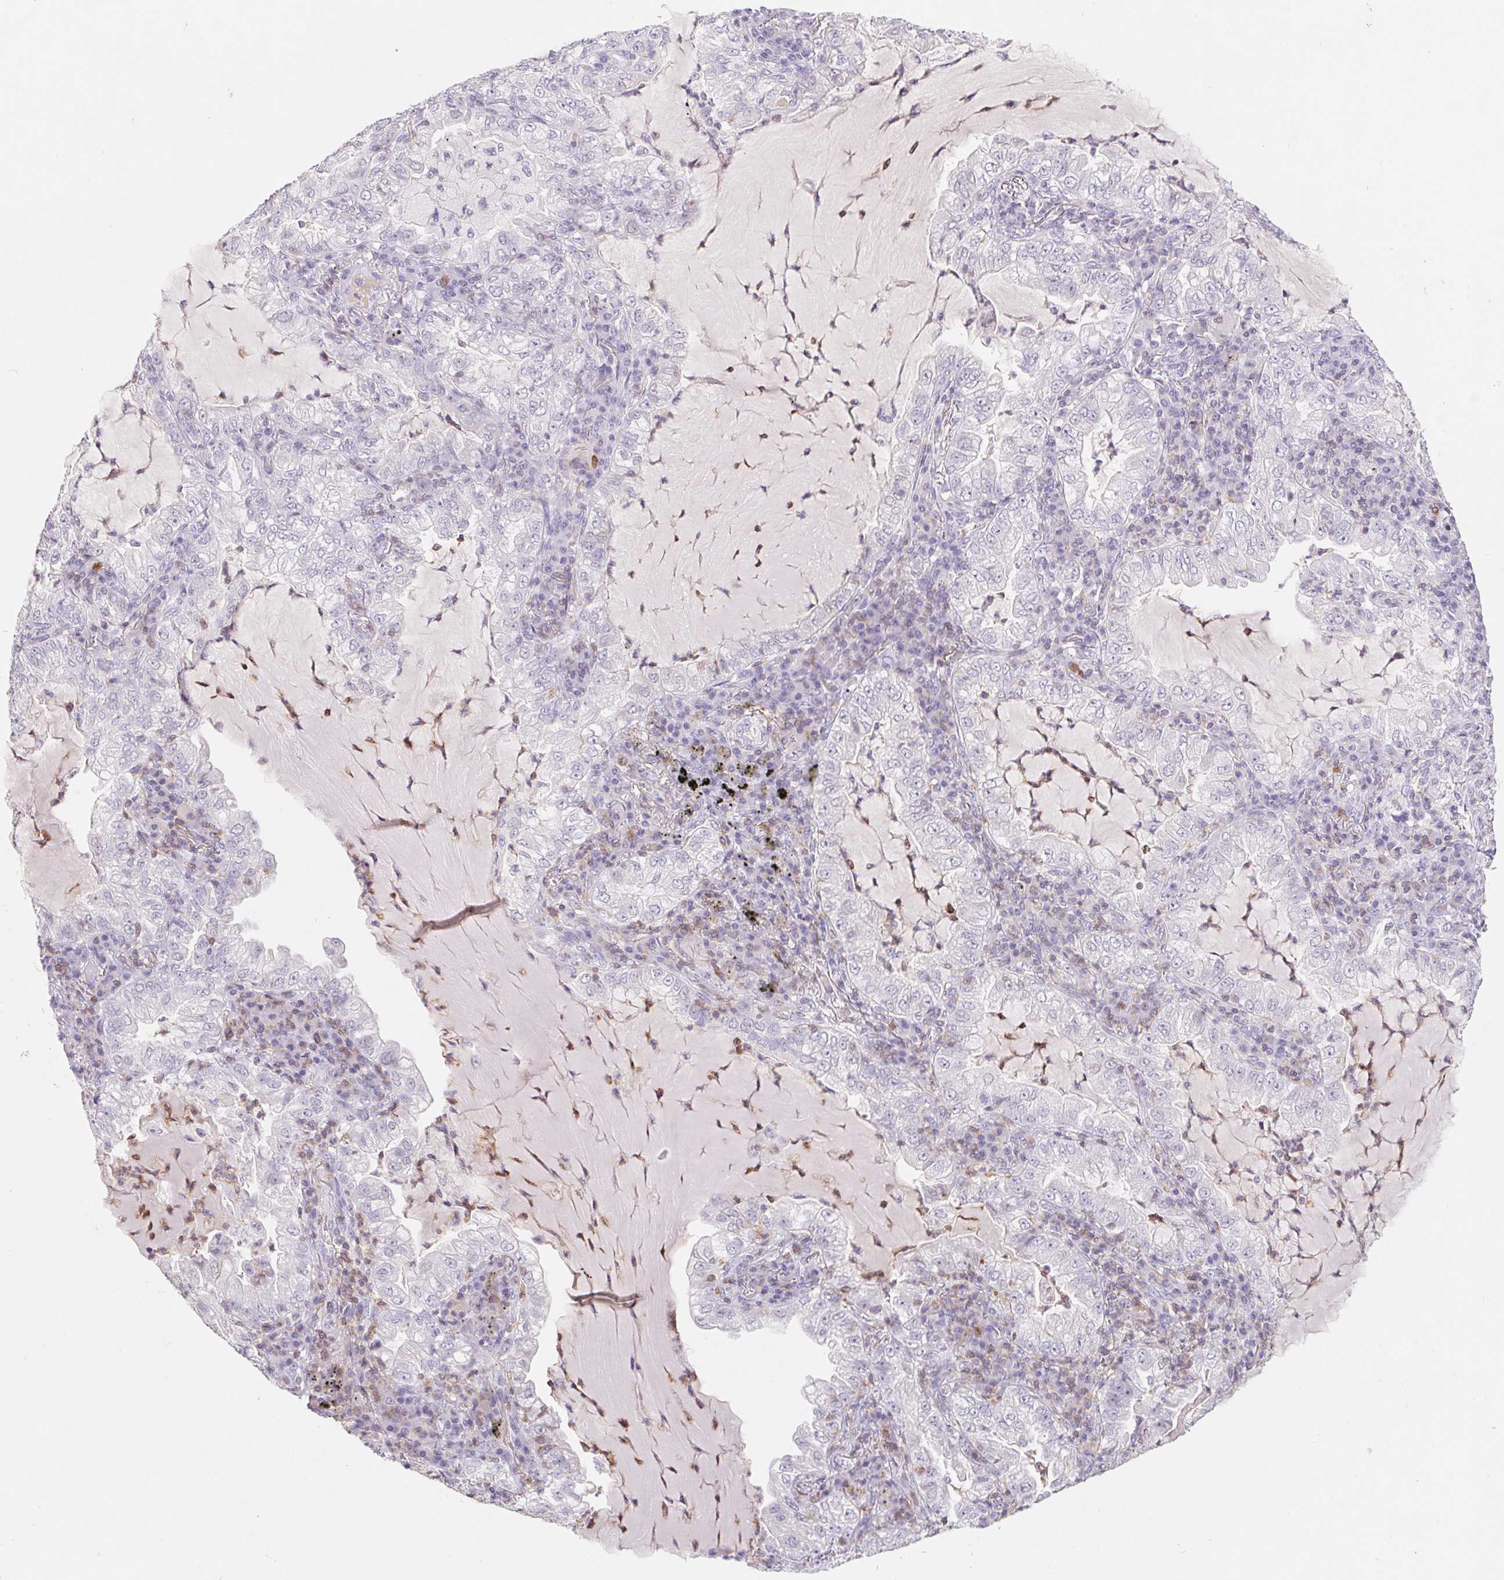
{"staining": {"intensity": "negative", "quantity": "none", "location": "none"}, "tissue": "lung cancer", "cell_type": "Tumor cells", "image_type": "cancer", "snomed": [{"axis": "morphology", "description": "Adenocarcinoma, NOS"}, {"axis": "topography", "description": "Lung"}], "caption": "A high-resolution image shows immunohistochemistry staining of lung cancer, which reveals no significant staining in tumor cells.", "gene": "KIF26A", "patient": {"sex": "female", "age": 73}}